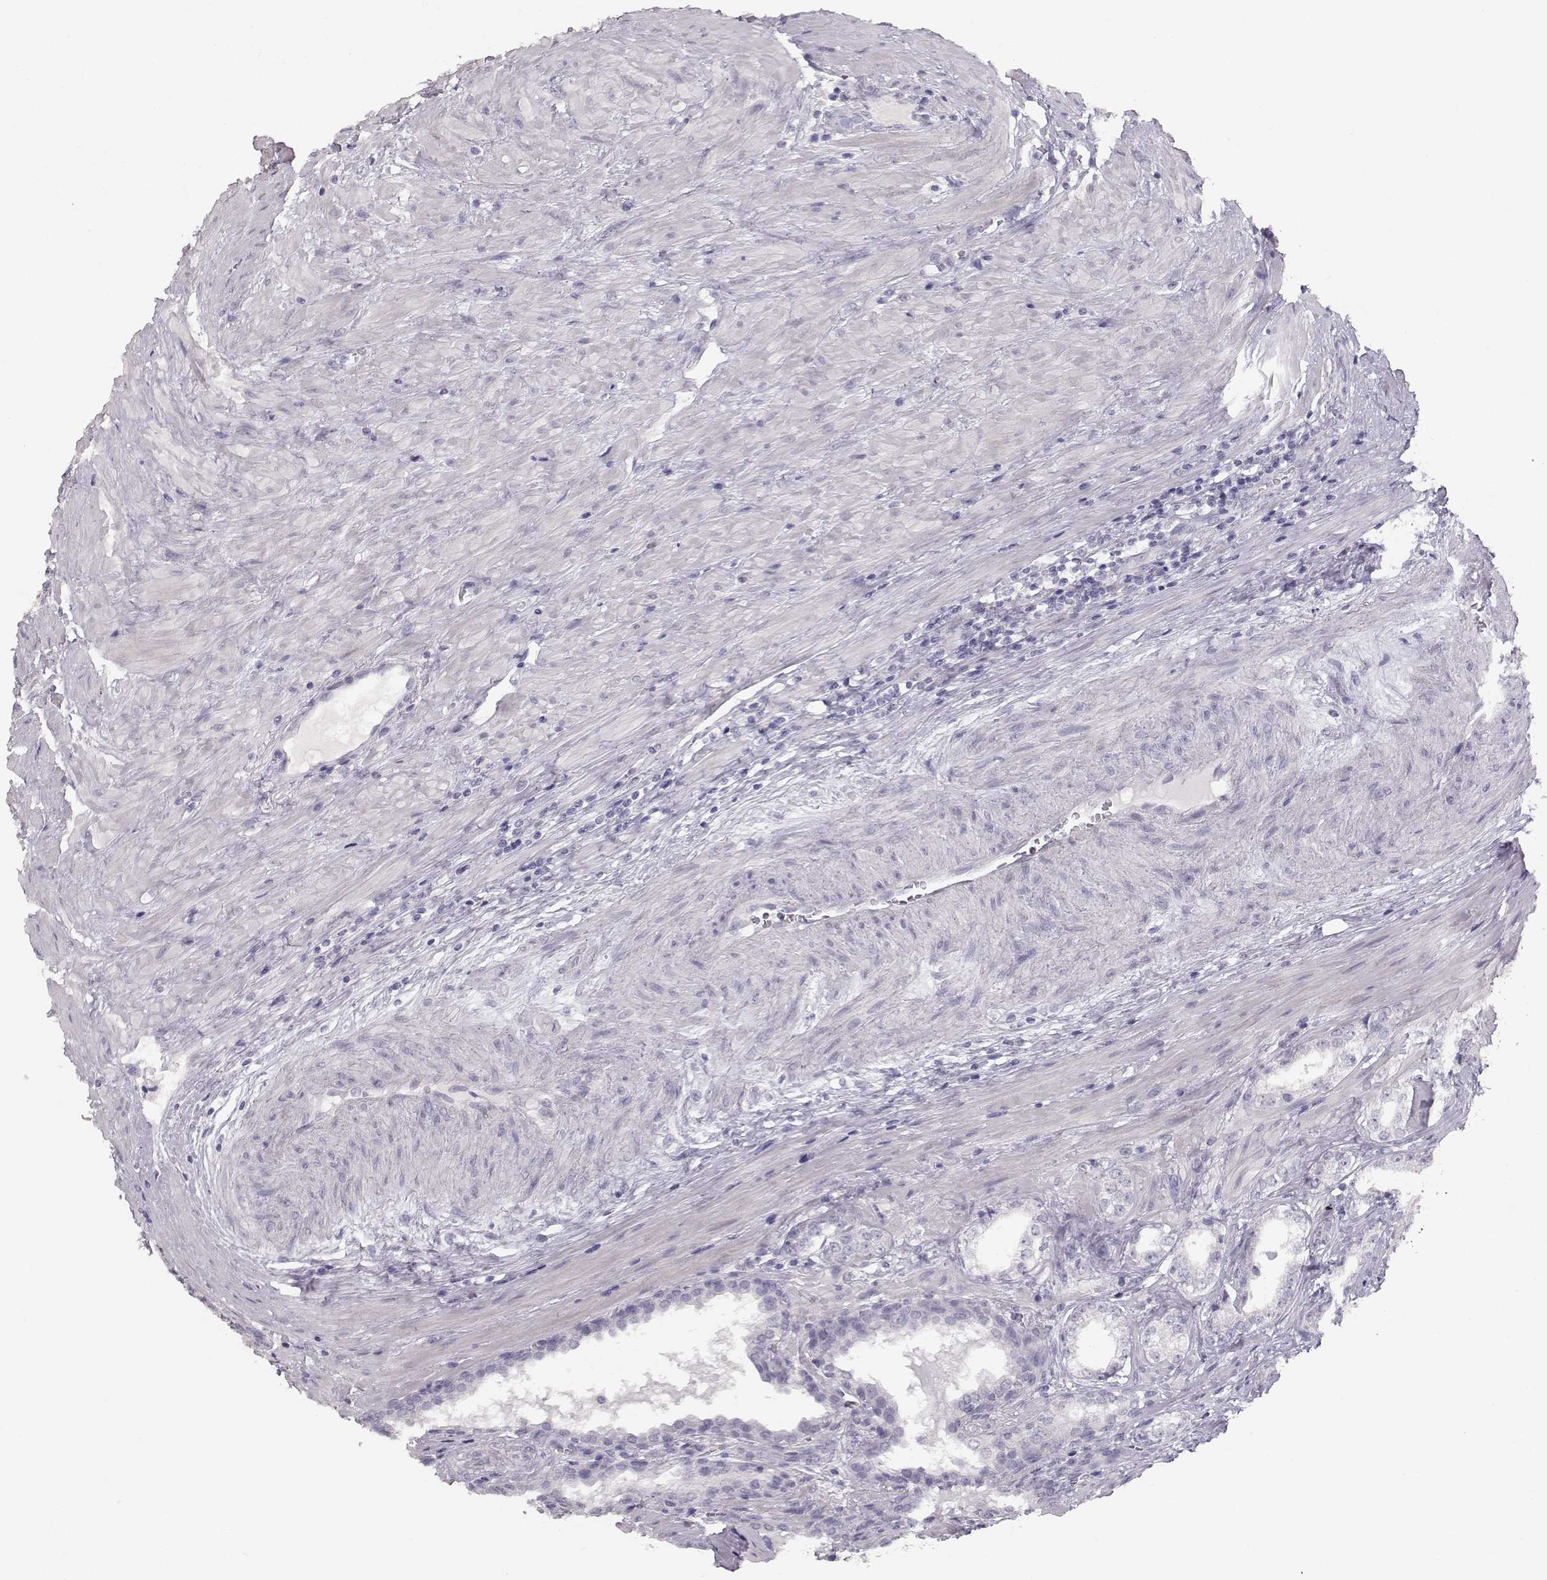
{"staining": {"intensity": "negative", "quantity": "none", "location": "none"}, "tissue": "prostate cancer", "cell_type": "Tumor cells", "image_type": "cancer", "snomed": [{"axis": "morphology", "description": "Adenocarcinoma, NOS"}, {"axis": "topography", "description": "Prostate and seminal vesicle, NOS"}], "caption": "Immunohistochemistry photomicrograph of human adenocarcinoma (prostate) stained for a protein (brown), which exhibits no expression in tumor cells. (IHC, brightfield microscopy, high magnification).", "gene": "TKTL1", "patient": {"sex": "male", "age": 63}}